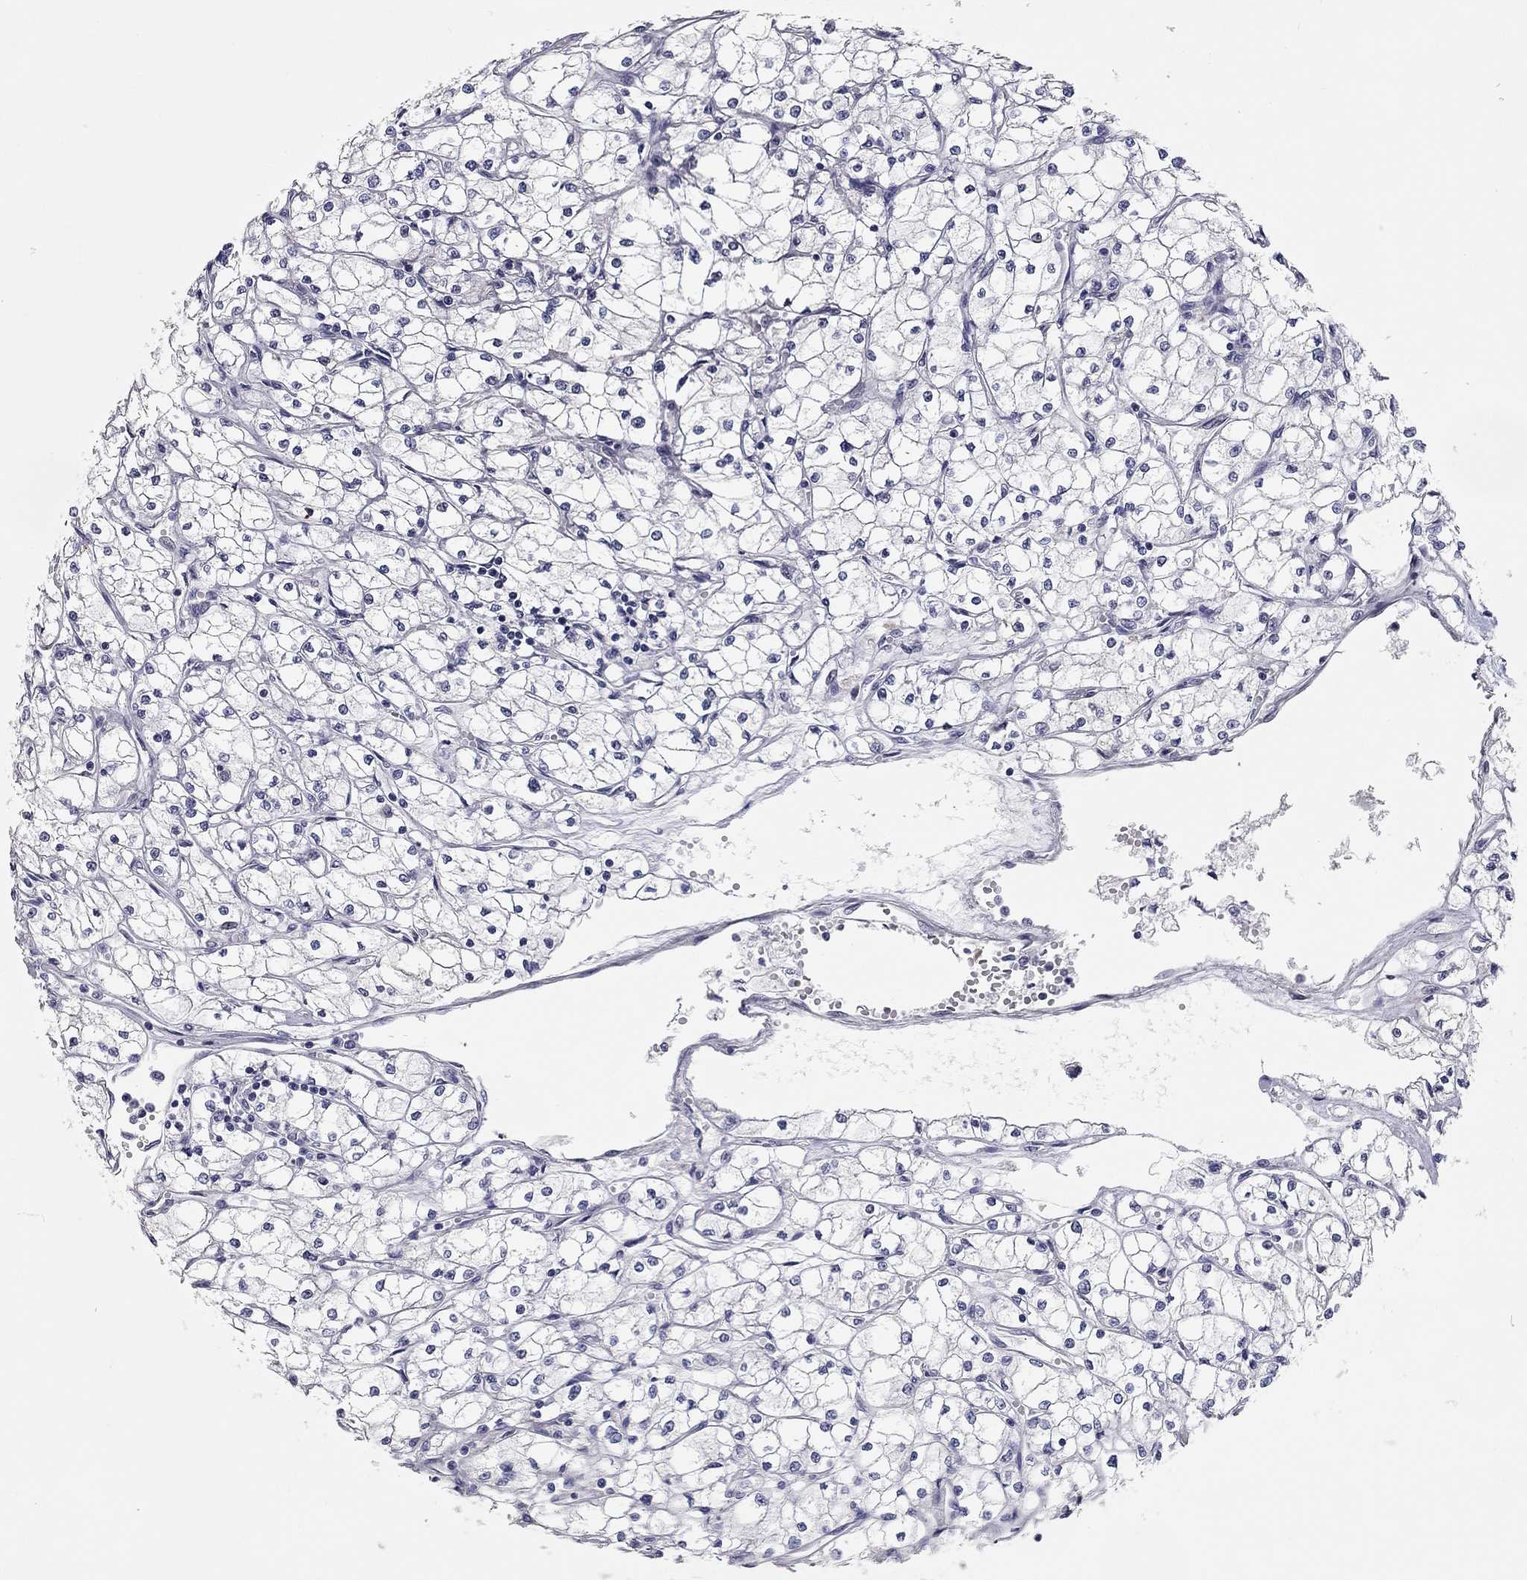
{"staining": {"intensity": "negative", "quantity": "none", "location": "none"}, "tissue": "renal cancer", "cell_type": "Tumor cells", "image_type": "cancer", "snomed": [{"axis": "morphology", "description": "Adenocarcinoma, NOS"}, {"axis": "topography", "description": "Kidney"}], "caption": "An immunohistochemistry (IHC) photomicrograph of renal cancer is shown. There is no staining in tumor cells of renal cancer.", "gene": "XAGE2", "patient": {"sex": "male", "age": 67}}